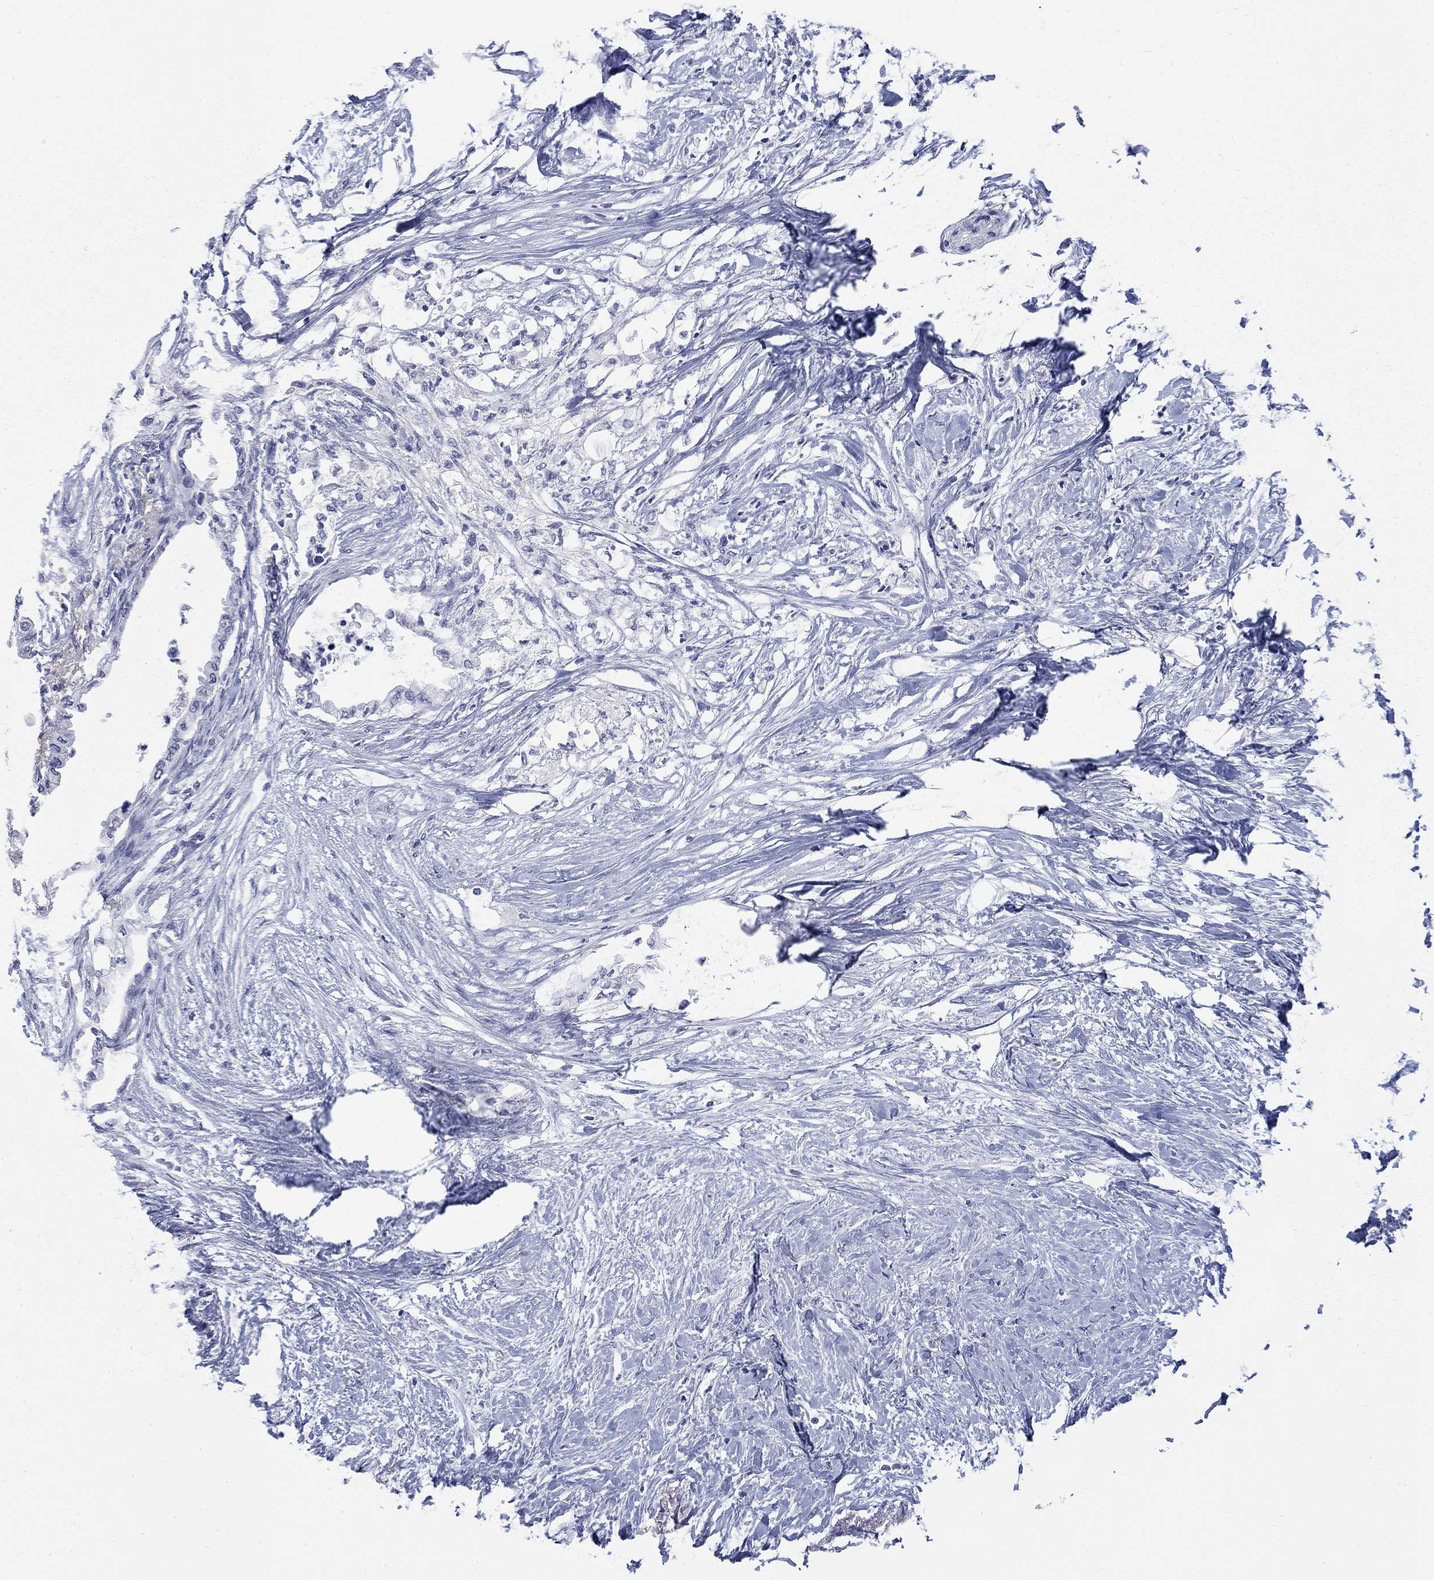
{"staining": {"intensity": "negative", "quantity": "none", "location": "none"}, "tissue": "pancreatic cancer", "cell_type": "Tumor cells", "image_type": "cancer", "snomed": [{"axis": "morphology", "description": "Normal tissue, NOS"}, {"axis": "morphology", "description": "Adenocarcinoma, NOS"}, {"axis": "topography", "description": "Pancreas"}, {"axis": "topography", "description": "Duodenum"}], "caption": "This is an immunohistochemistry (IHC) histopathology image of pancreatic adenocarcinoma. There is no positivity in tumor cells.", "gene": "ATP6V1G2", "patient": {"sex": "female", "age": 60}}